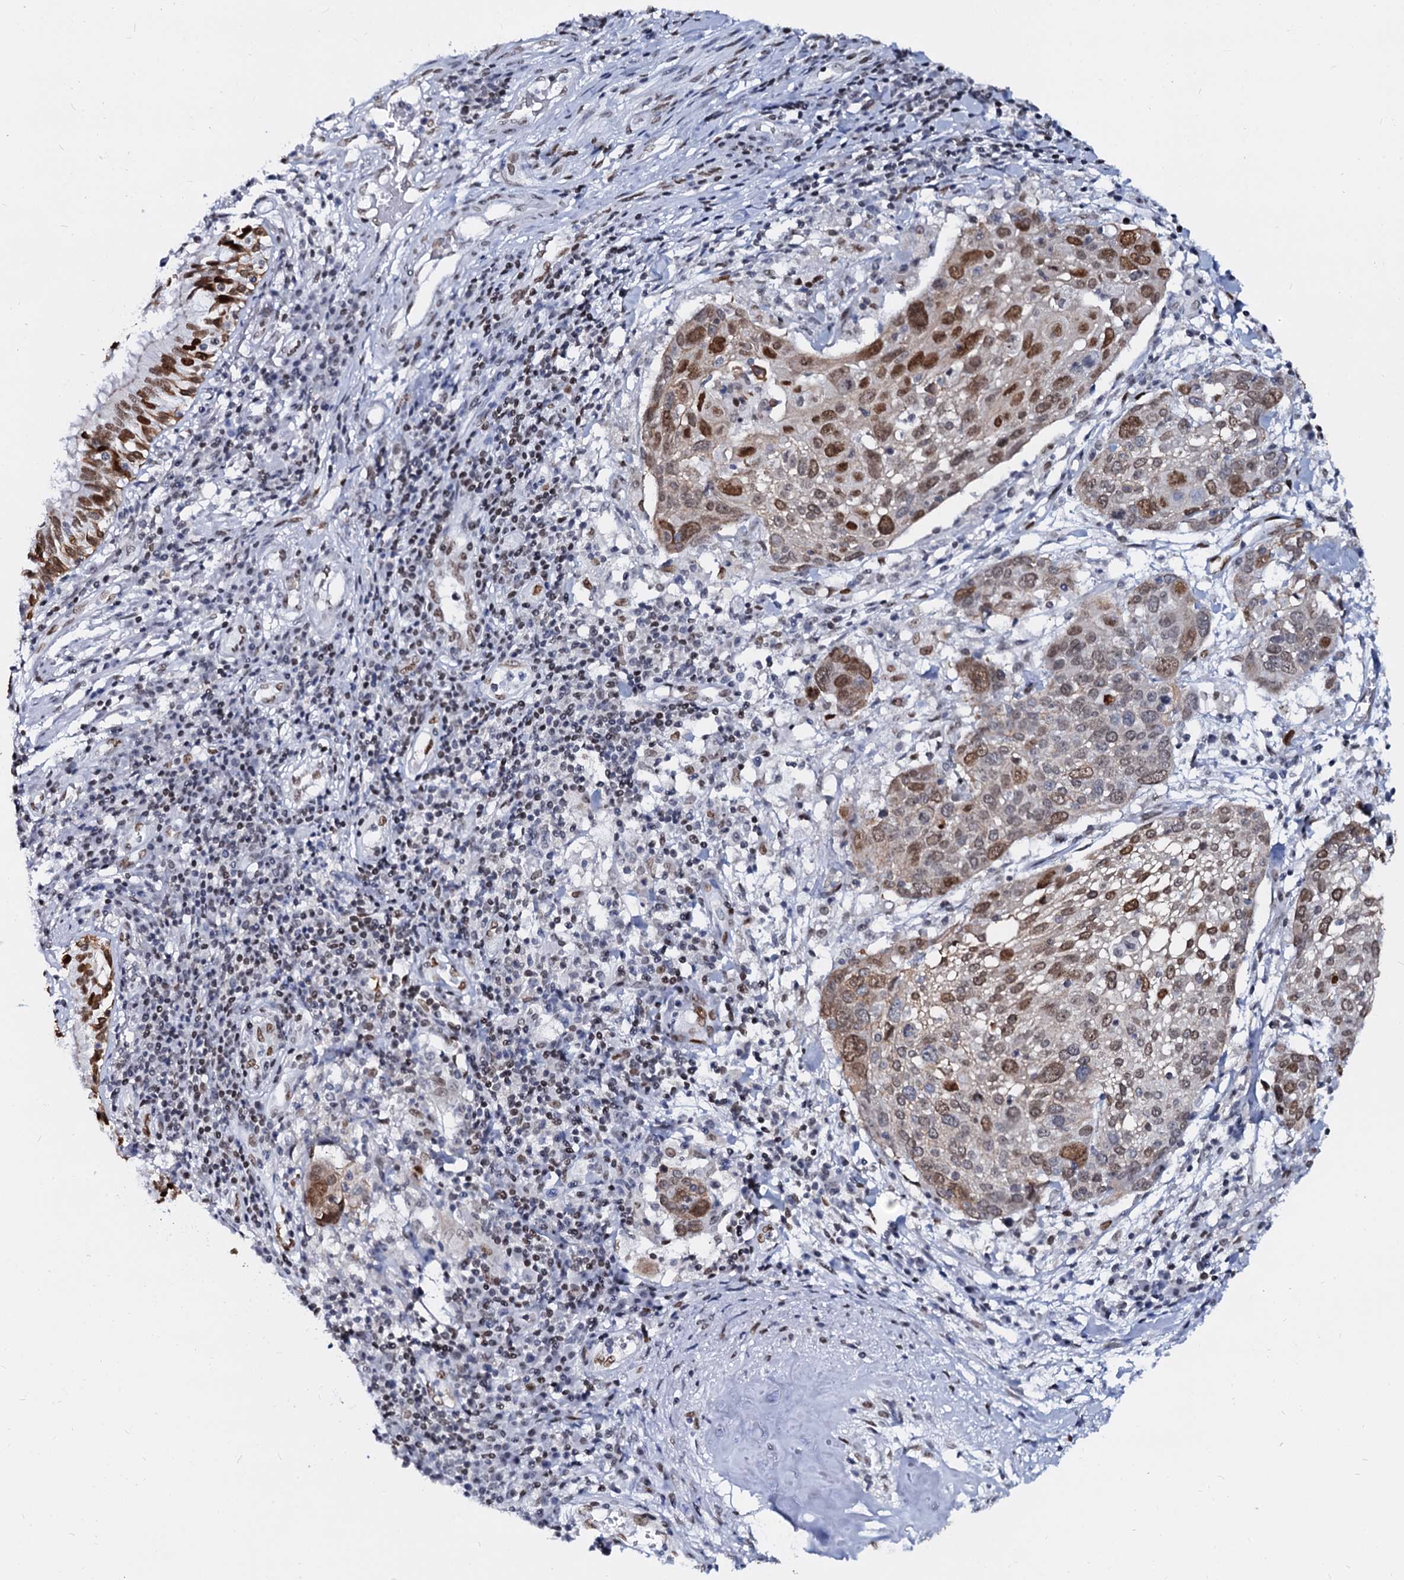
{"staining": {"intensity": "moderate", "quantity": ">75%", "location": "nuclear"}, "tissue": "lung cancer", "cell_type": "Tumor cells", "image_type": "cancer", "snomed": [{"axis": "morphology", "description": "Squamous cell carcinoma, NOS"}, {"axis": "topography", "description": "Lung"}], "caption": "Protein expression analysis of human lung cancer reveals moderate nuclear positivity in about >75% of tumor cells. The staining was performed using DAB (3,3'-diaminobenzidine), with brown indicating positive protein expression. Nuclei are stained blue with hematoxylin.", "gene": "CMAS", "patient": {"sex": "male", "age": 65}}